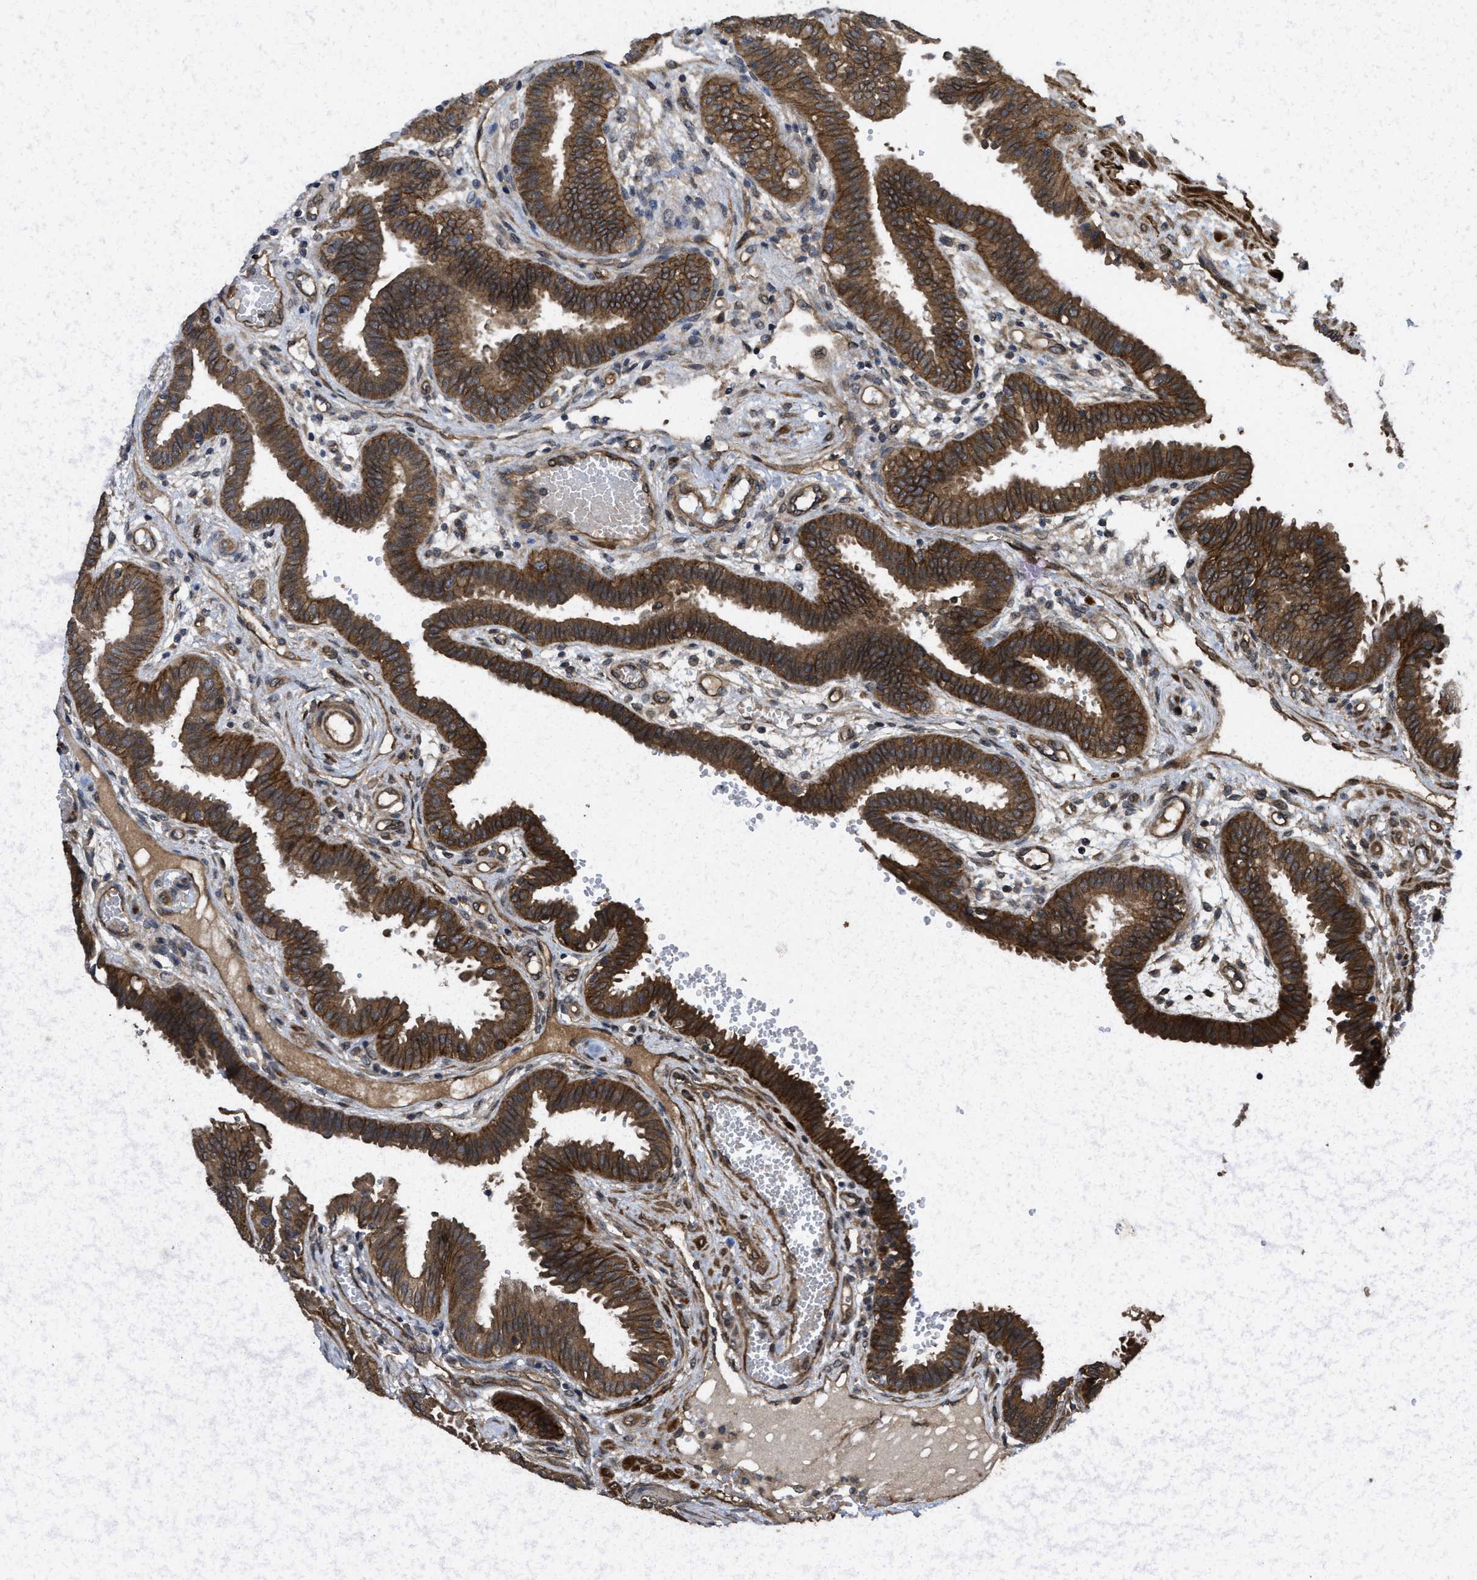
{"staining": {"intensity": "strong", "quantity": ">75%", "location": "cytoplasmic/membranous"}, "tissue": "fallopian tube", "cell_type": "Glandular cells", "image_type": "normal", "snomed": [{"axis": "morphology", "description": "Normal tissue, NOS"}, {"axis": "topography", "description": "Fallopian tube"}, {"axis": "topography", "description": "Placenta"}], "caption": "About >75% of glandular cells in unremarkable human fallopian tube reveal strong cytoplasmic/membranous protein positivity as visualized by brown immunohistochemical staining.", "gene": "FZD6", "patient": {"sex": "female", "age": 32}}